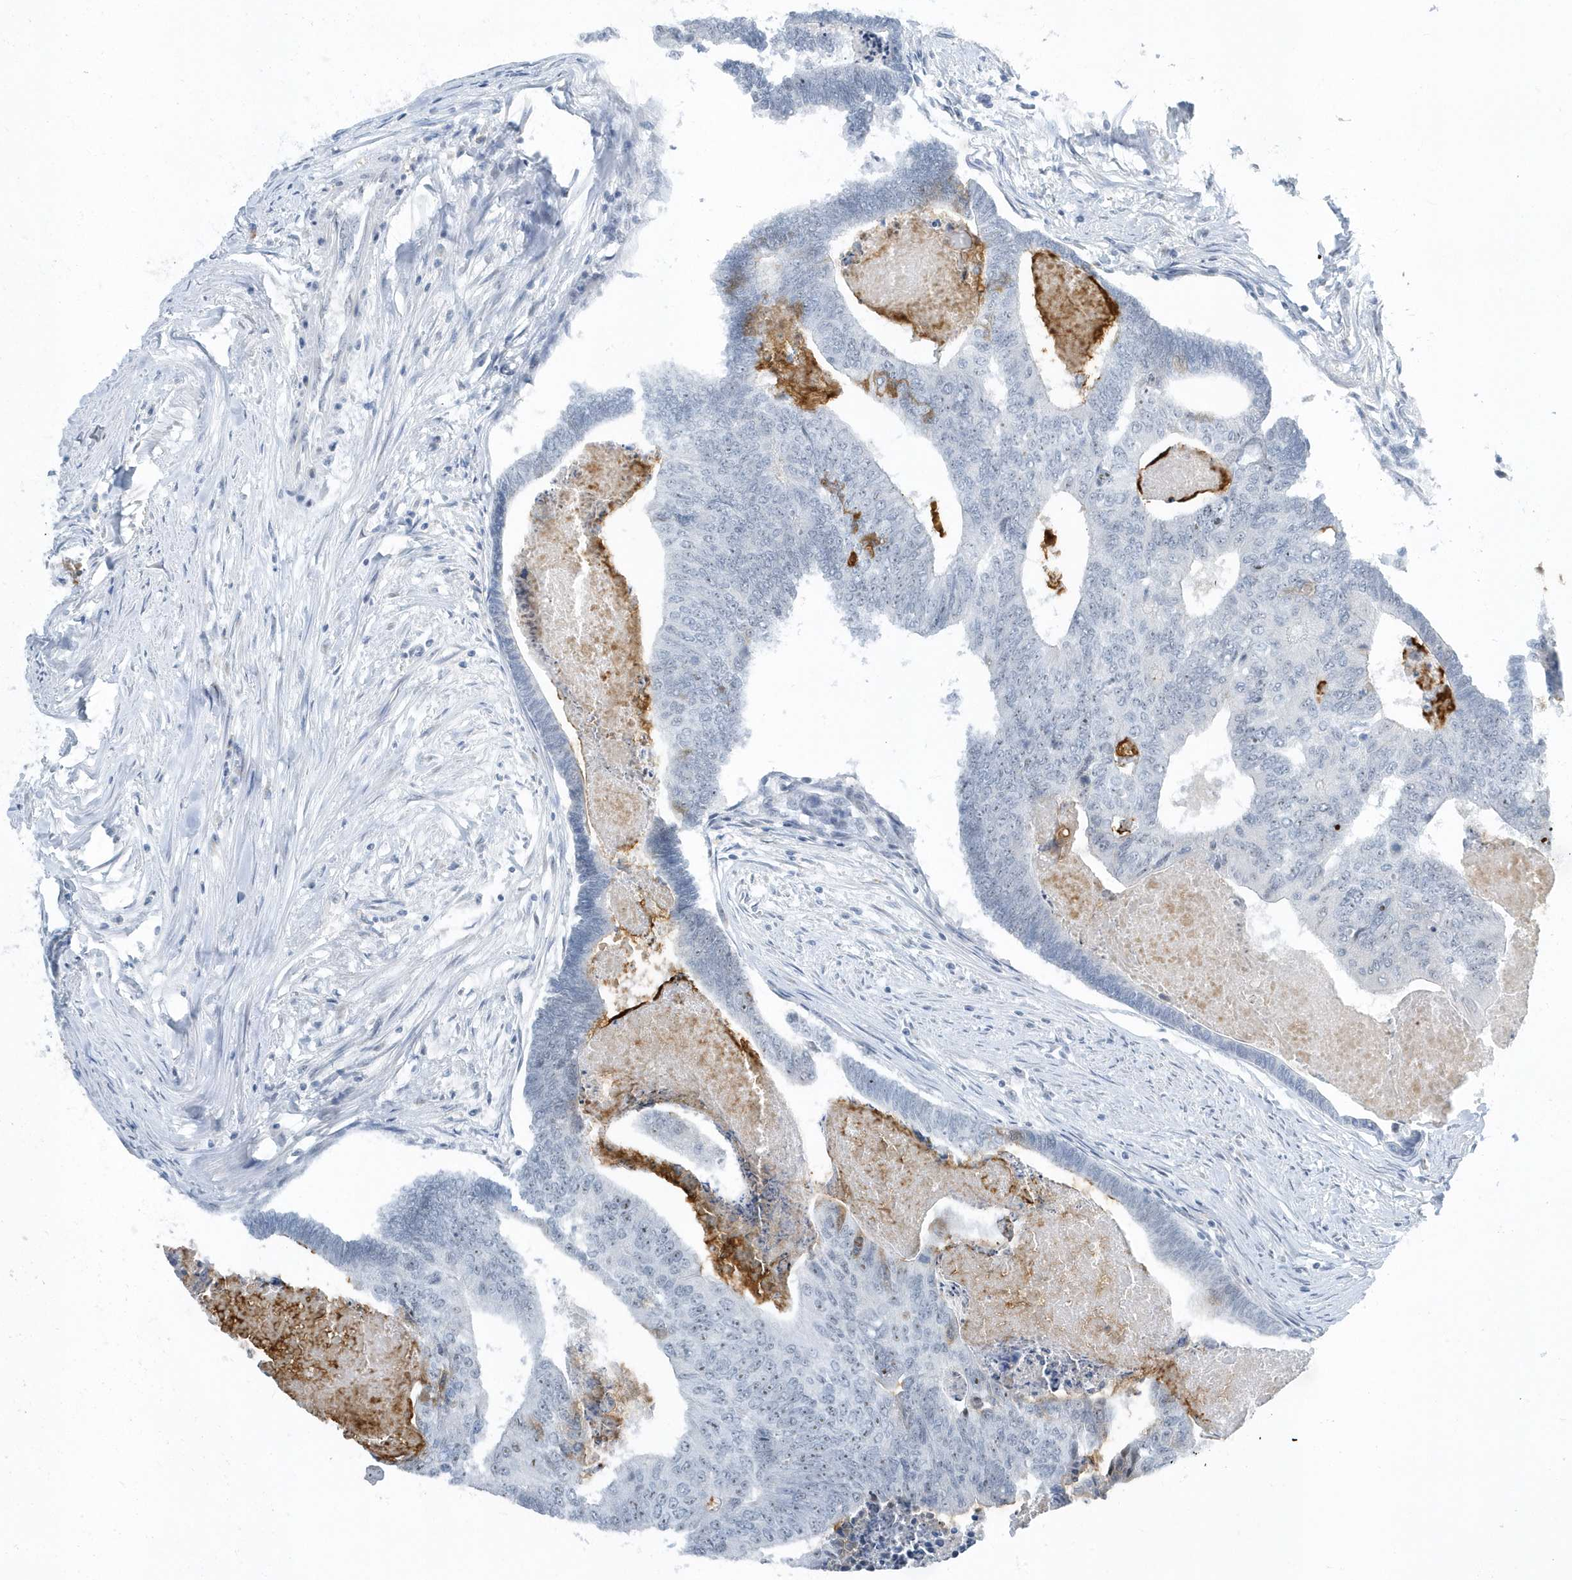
{"staining": {"intensity": "negative", "quantity": "none", "location": "none"}, "tissue": "colorectal cancer", "cell_type": "Tumor cells", "image_type": "cancer", "snomed": [{"axis": "morphology", "description": "Adenocarcinoma, NOS"}, {"axis": "topography", "description": "Colon"}], "caption": "Human adenocarcinoma (colorectal) stained for a protein using immunohistochemistry shows no staining in tumor cells.", "gene": "RPF2", "patient": {"sex": "female", "age": 67}}